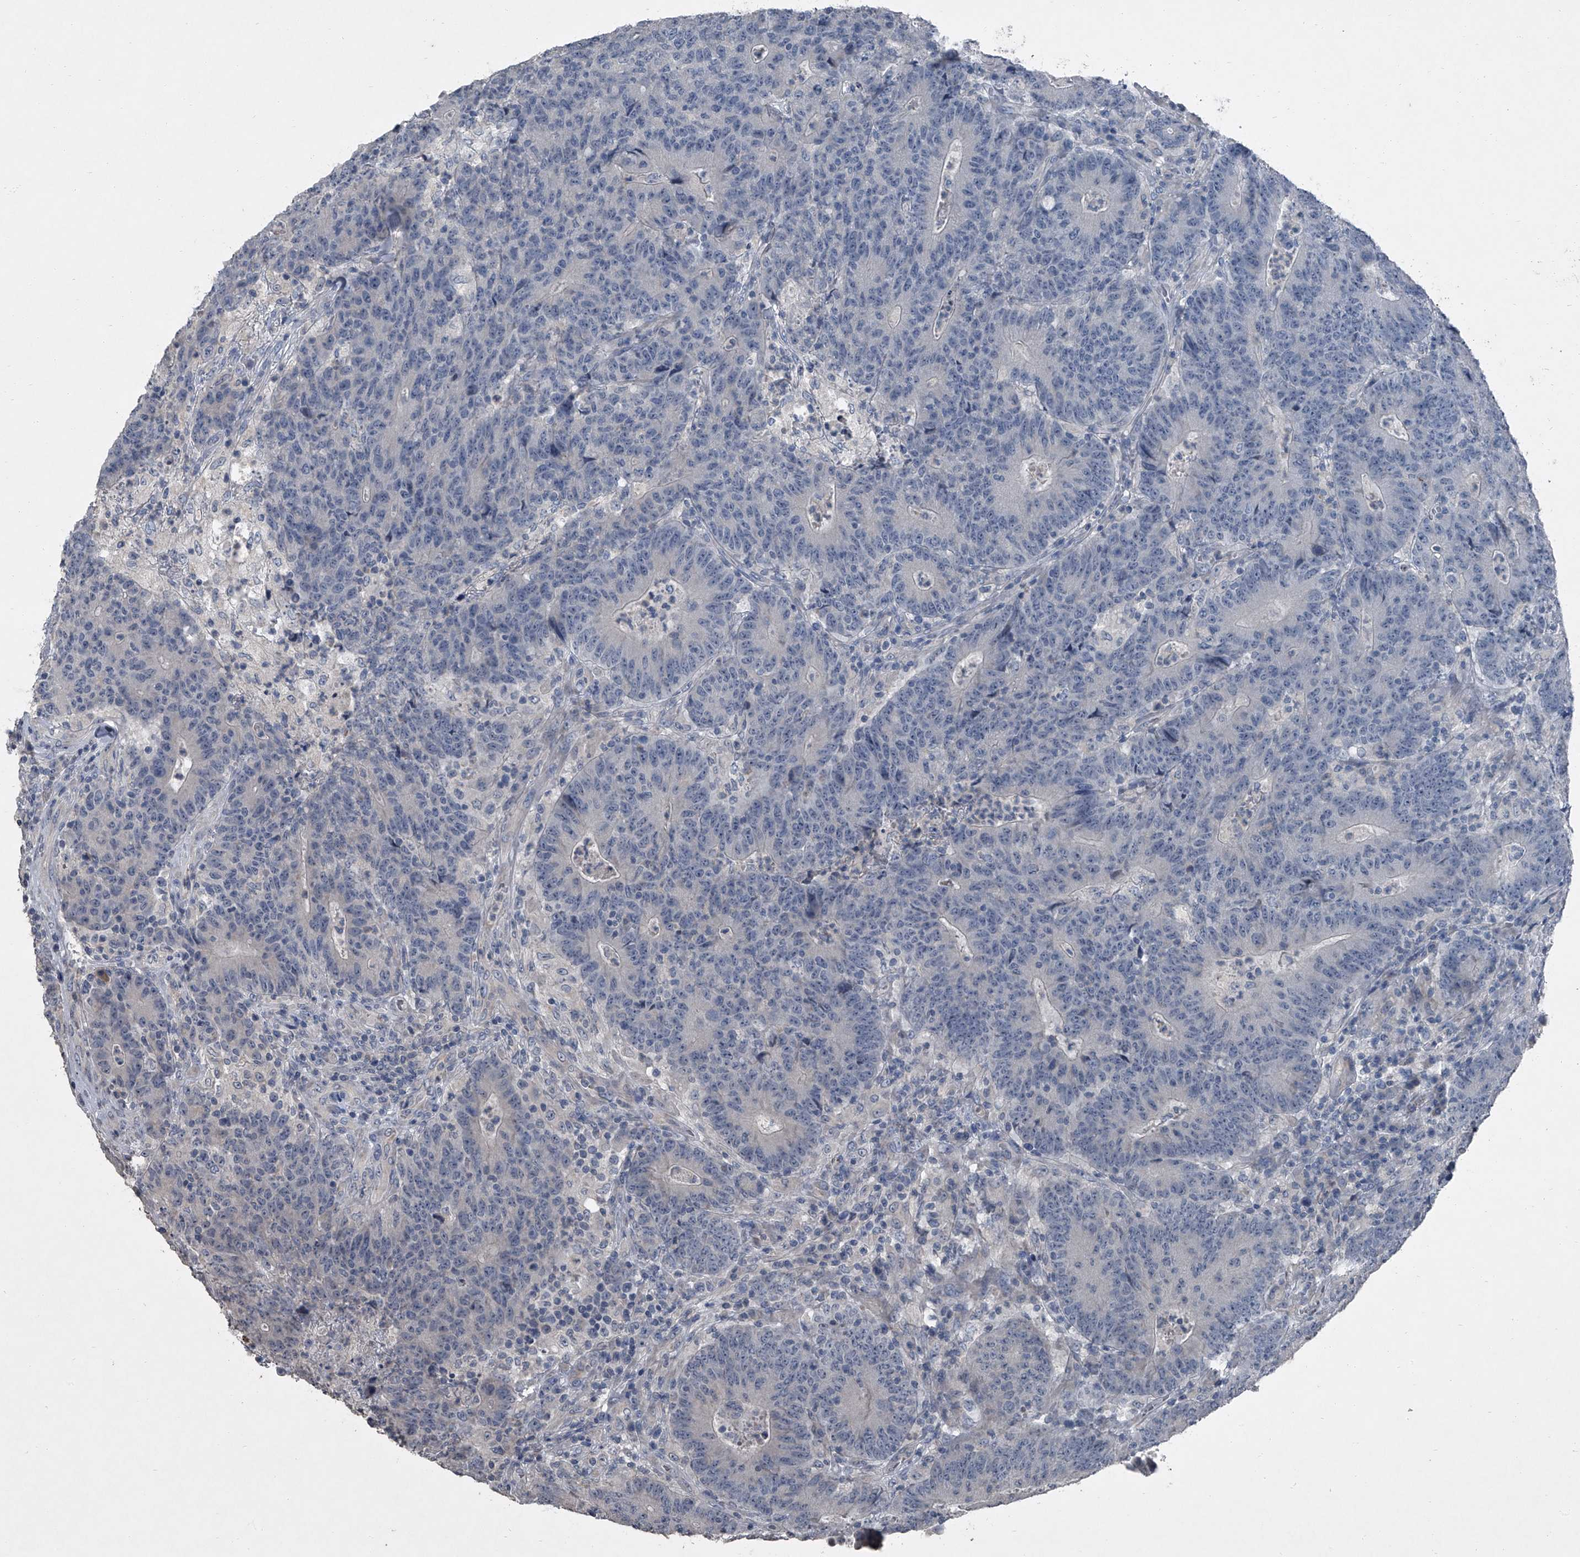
{"staining": {"intensity": "negative", "quantity": "none", "location": "none"}, "tissue": "colorectal cancer", "cell_type": "Tumor cells", "image_type": "cancer", "snomed": [{"axis": "morphology", "description": "Normal tissue, NOS"}, {"axis": "morphology", "description": "Adenocarcinoma, NOS"}, {"axis": "topography", "description": "Colon"}], "caption": "A histopathology image of colorectal adenocarcinoma stained for a protein reveals no brown staining in tumor cells.", "gene": "HEPHL1", "patient": {"sex": "female", "age": 75}}